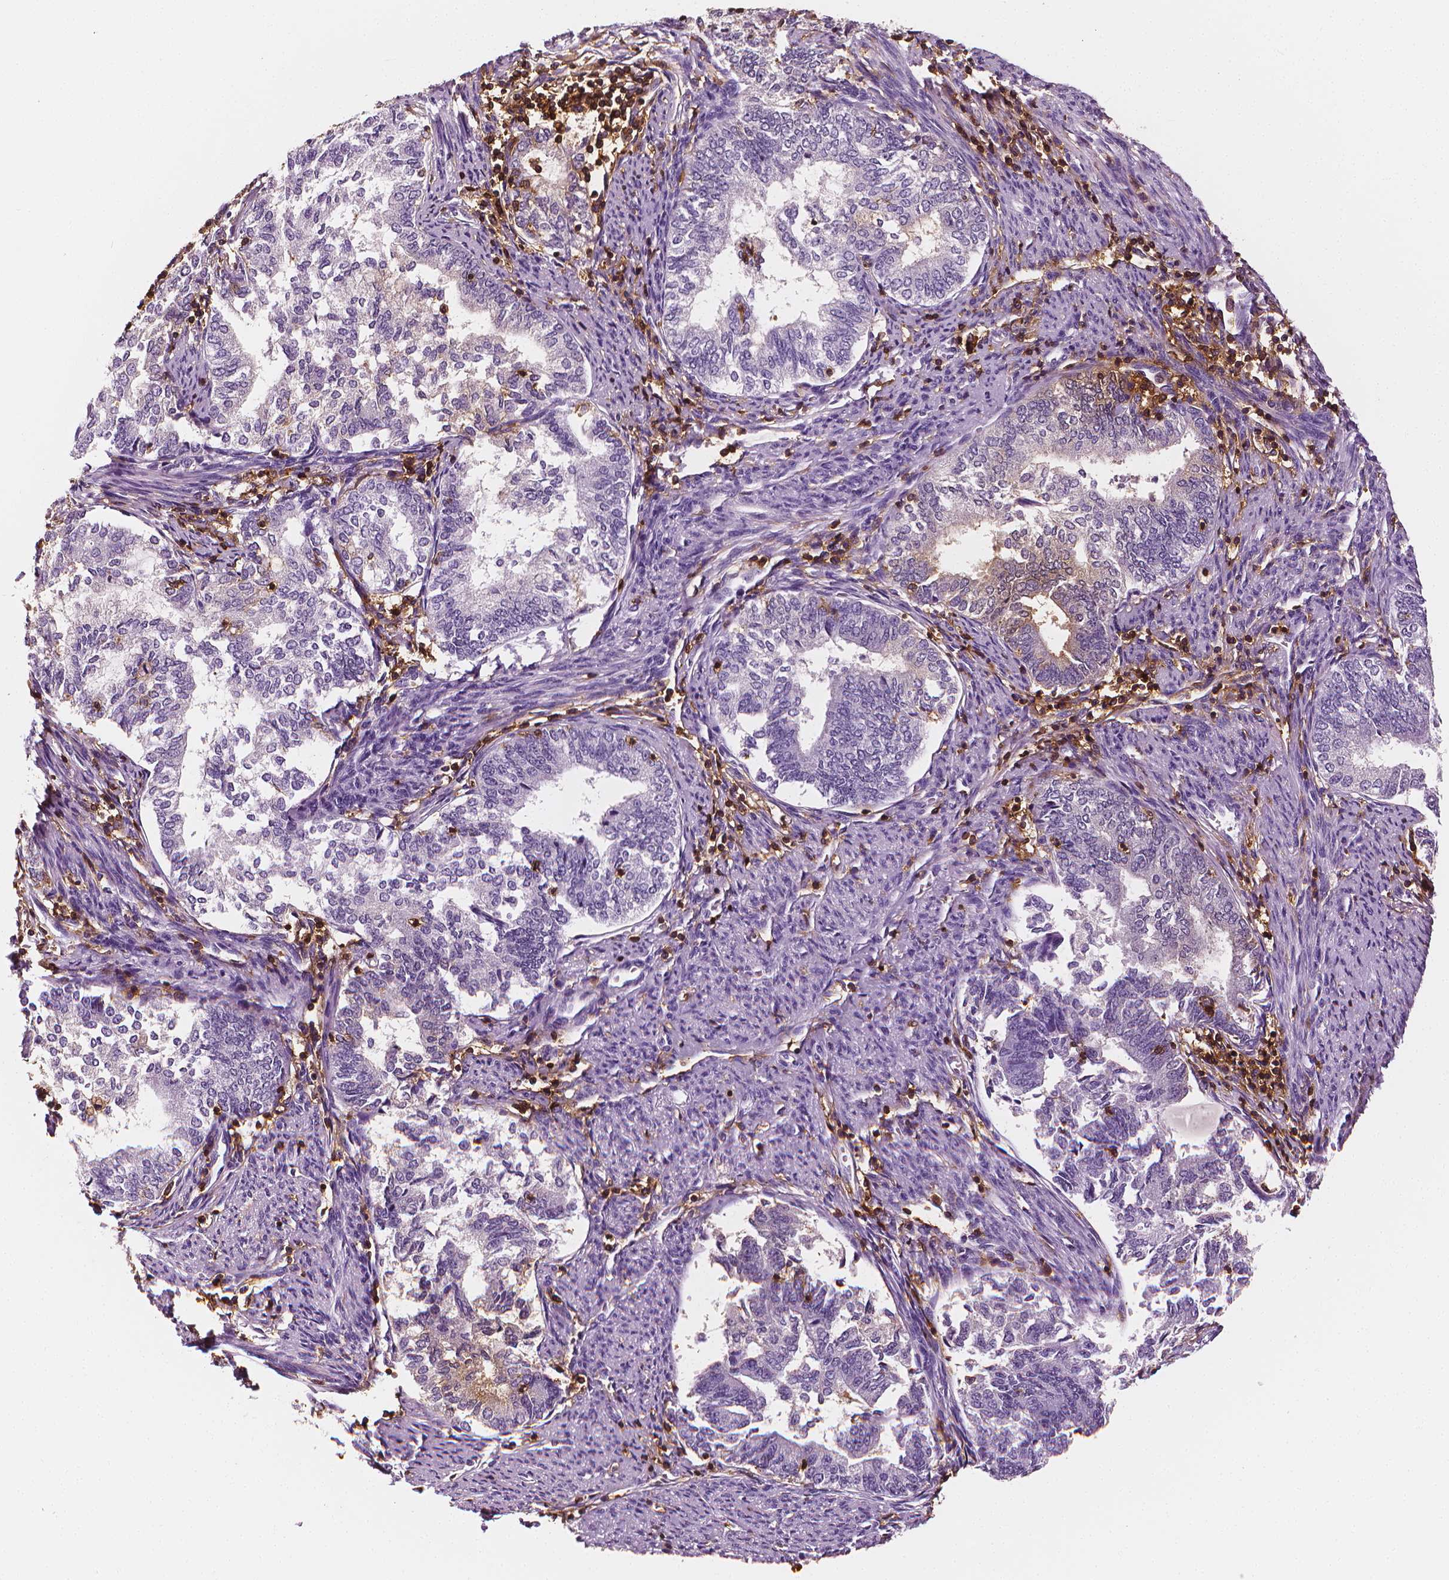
{"staining": {"intensity": "negative", "quantity": "none", "location": "none"}, "tissue": "endometrial cancer", "cell_type": "Tumor cells", "image_type": "cancer", "snomed": [{"axis": "morphology", "description": "Adenocarcinoma, NOS"}, {"axis": "topography", "description": "Endometrium"}], "caption": "IHC of human endometrial adenocarcinoma reveals no expression in tumor cells.", "gene": "PTPRC", "patient": {"sex": "female", "age": 65}}